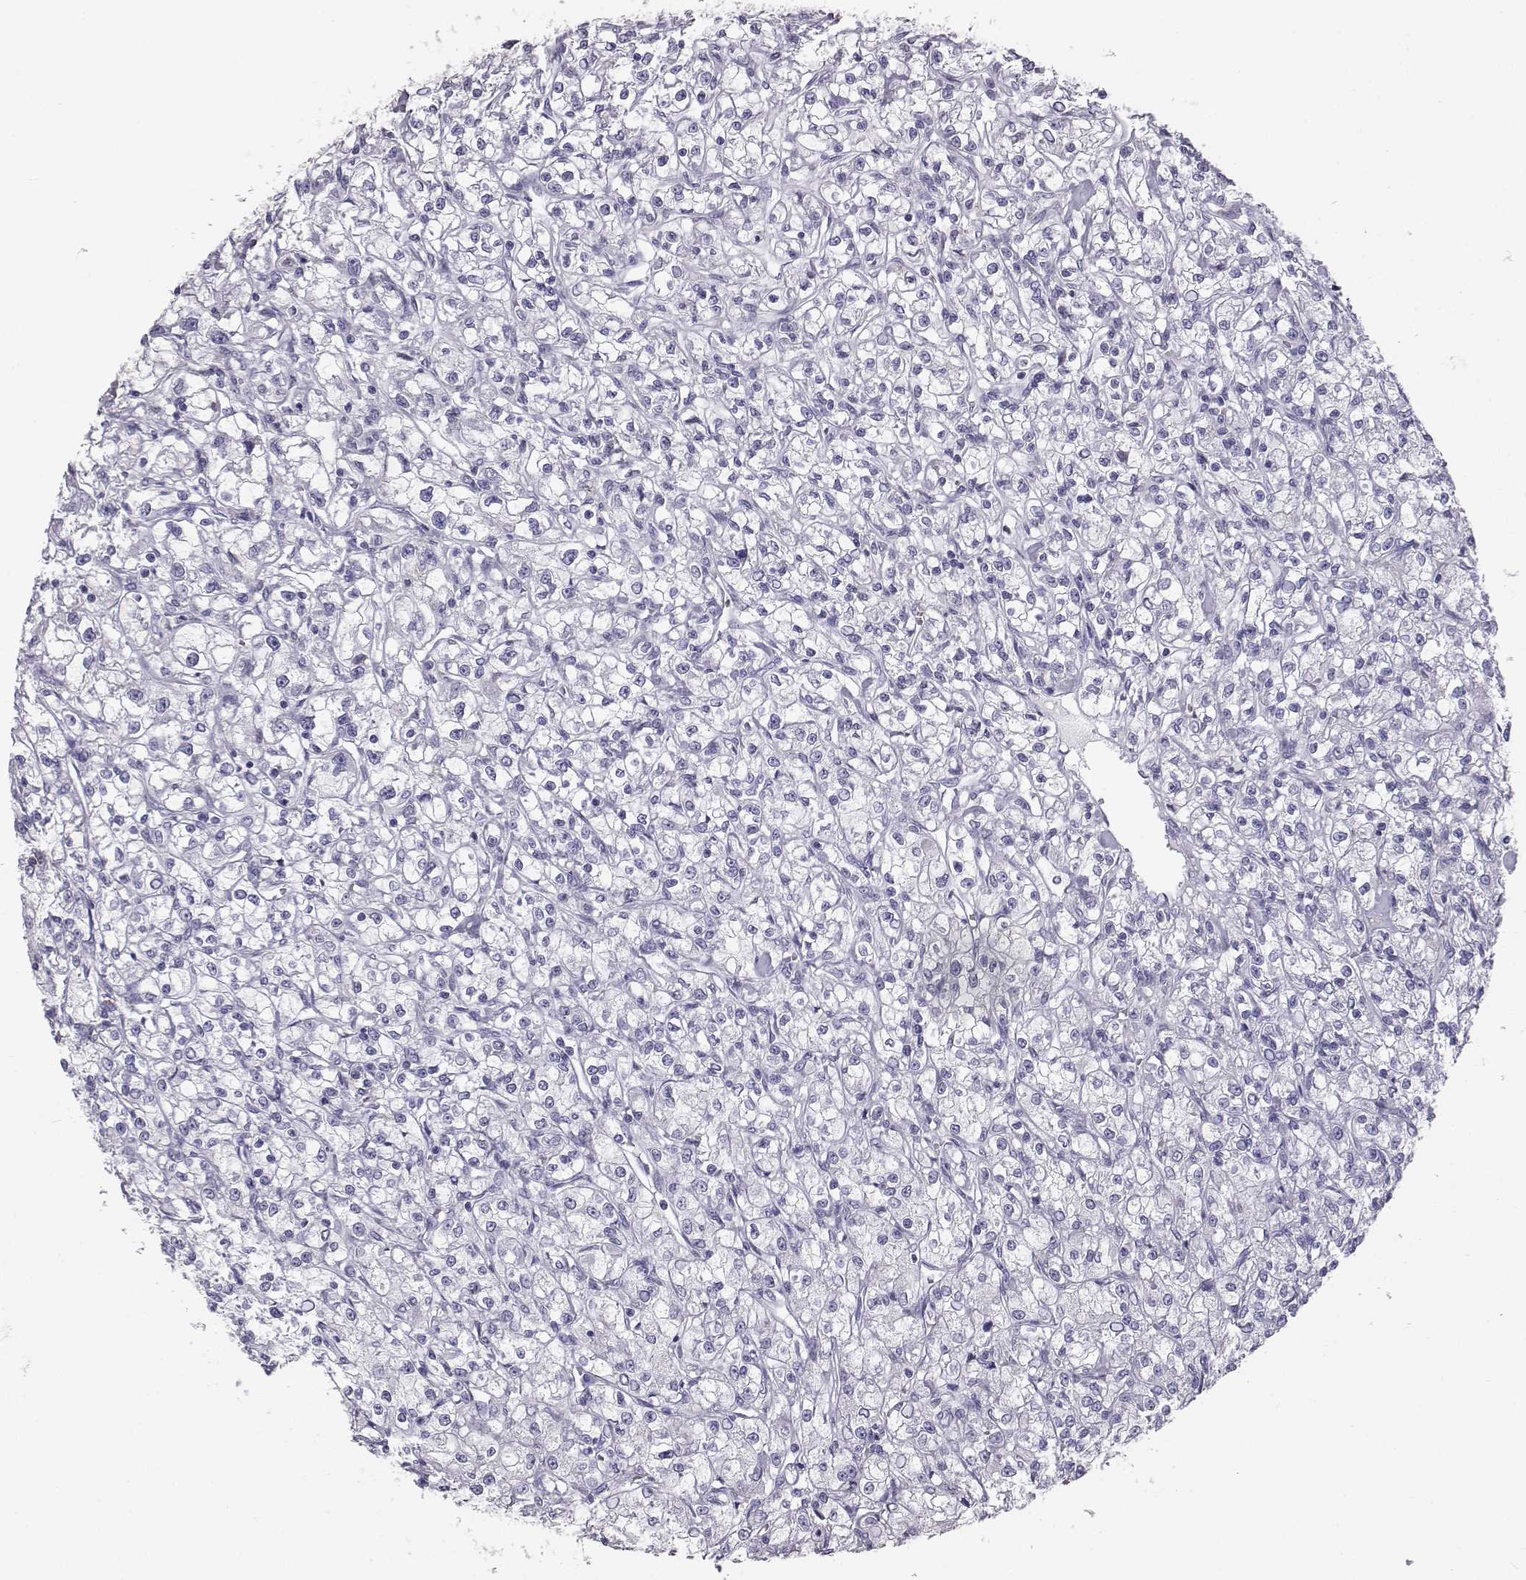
{"staining": {"intensity": "negative", "quantity": "none", "location": "none"}, "tissue": "renal cancer", "cell_type": "Tumor cells", "image_type": "cancer", "snomed": [{"axis": "morphology", "description": "Adenocarcinoma, NOS"}, {"axis": "topography", "description": "Kidney"}], "caption": "This photomicrograph is of adenocarcinoma (renal) stained with immunohistochemistry (IHC) to label a protein in brown with the nuclei are counter-stained blue. There is no positivity in tumor cells. (Stains: DAB IHC with hematoxylin counter stain, Microscopy: brightfield microscopy at high magnification).", "gene": "ITLN2", "patient": {"sex": "female", "age": 59}}